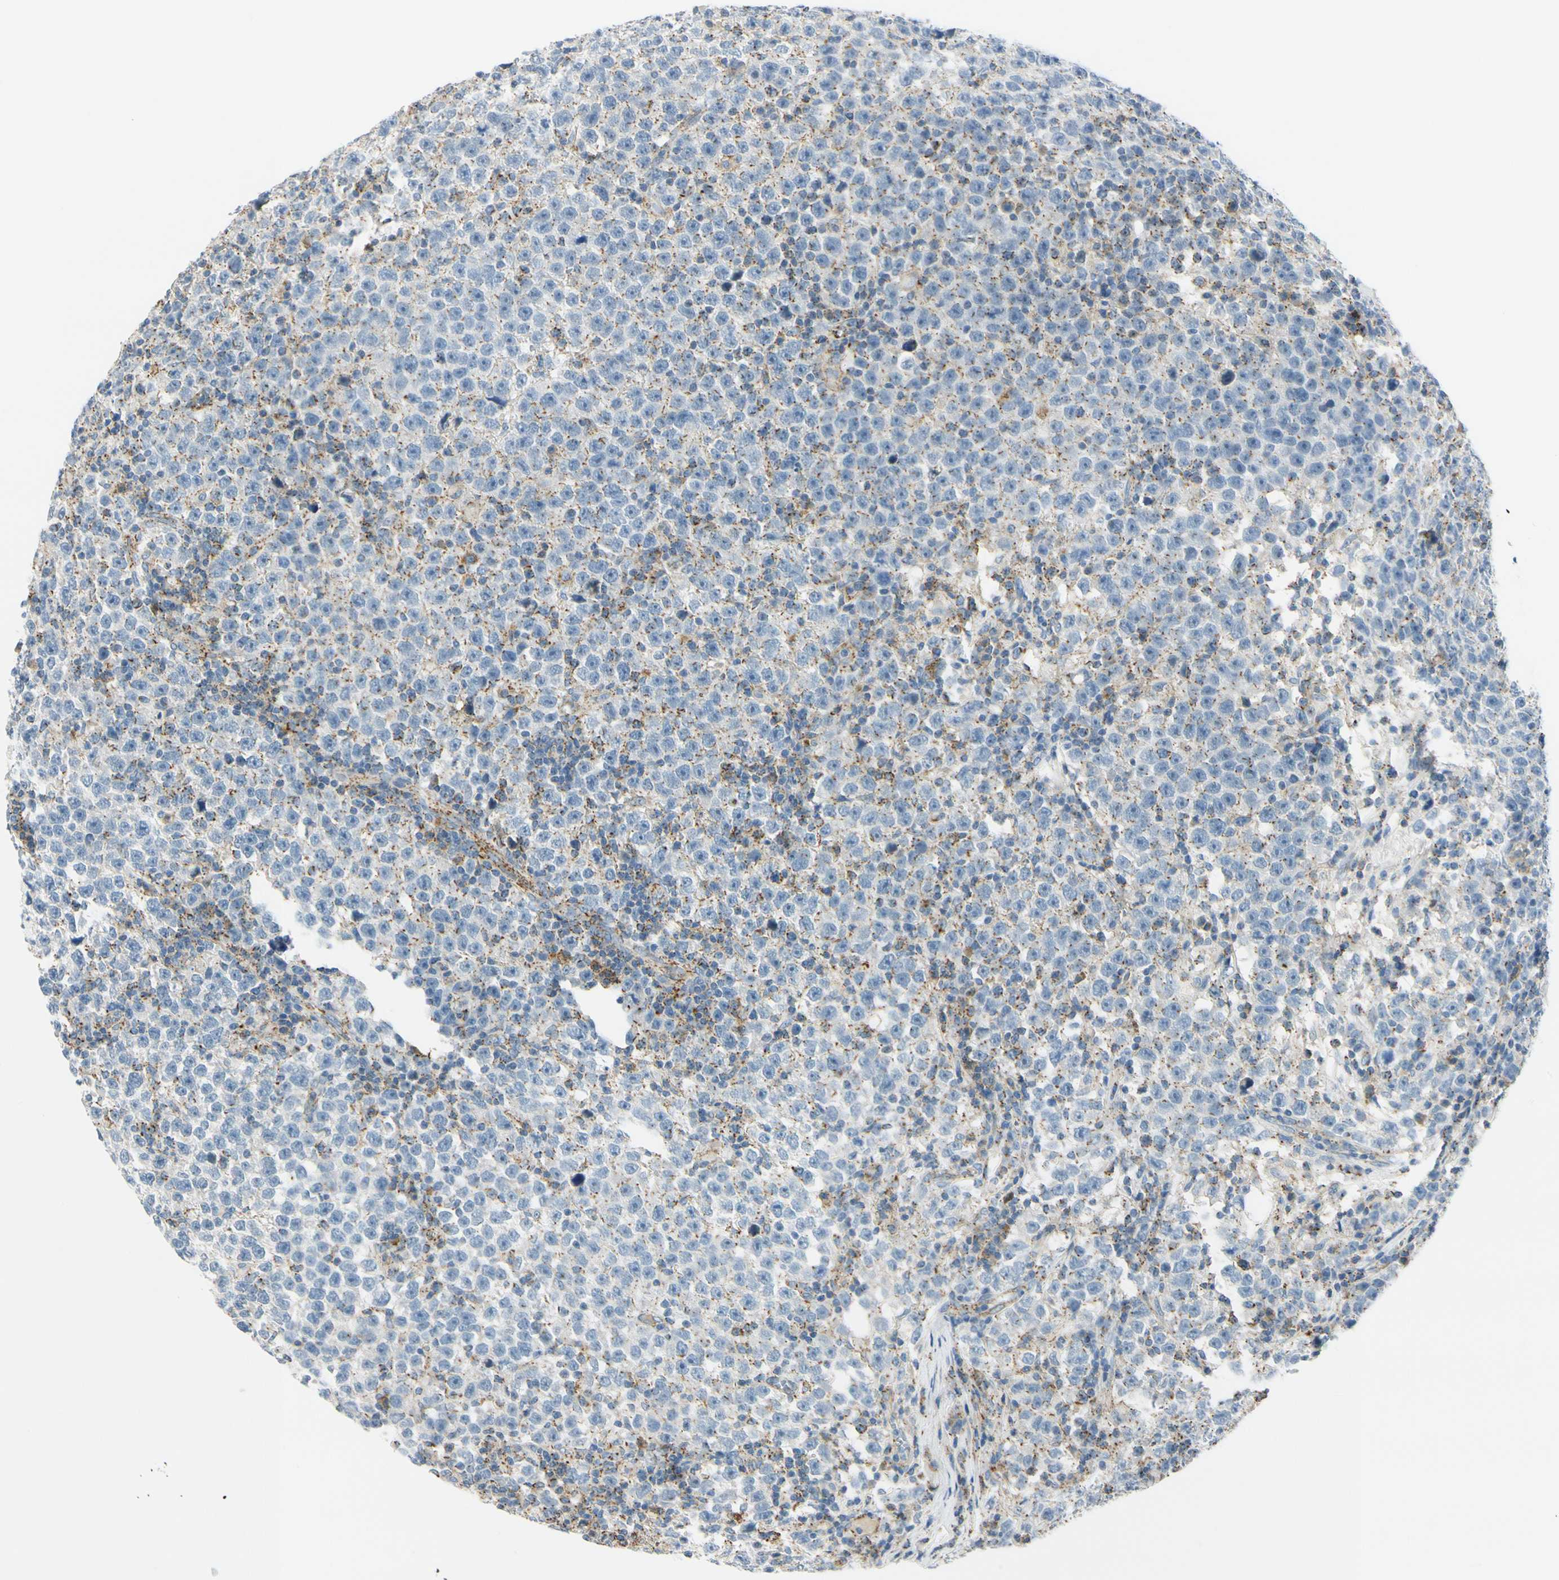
{"staining": {"intensity": "moderate", "quantity": "<25%", "location": "cytoplasmic/membranous"}, "tissue": "testis cancer", "cell_type": "Tumor cells", "image_type": "cancer", "snomed": [{"axis": "morphology", "description": "Seminoma, NOS"}, {"axis": "topography", "description": "Testis"}], "caption": "Testis cancer was stained to show a protein in brown. There is low levels of moderate cytoplasmic/membranous positivity in about <25% of tumor cells. The protein is stained brown, and the nuclei are stained in blue (DAB IHC with brightfield microscopy, high magnification).", "gene": "GALNT5", "patient": {"sex": "male", "age": 43}}